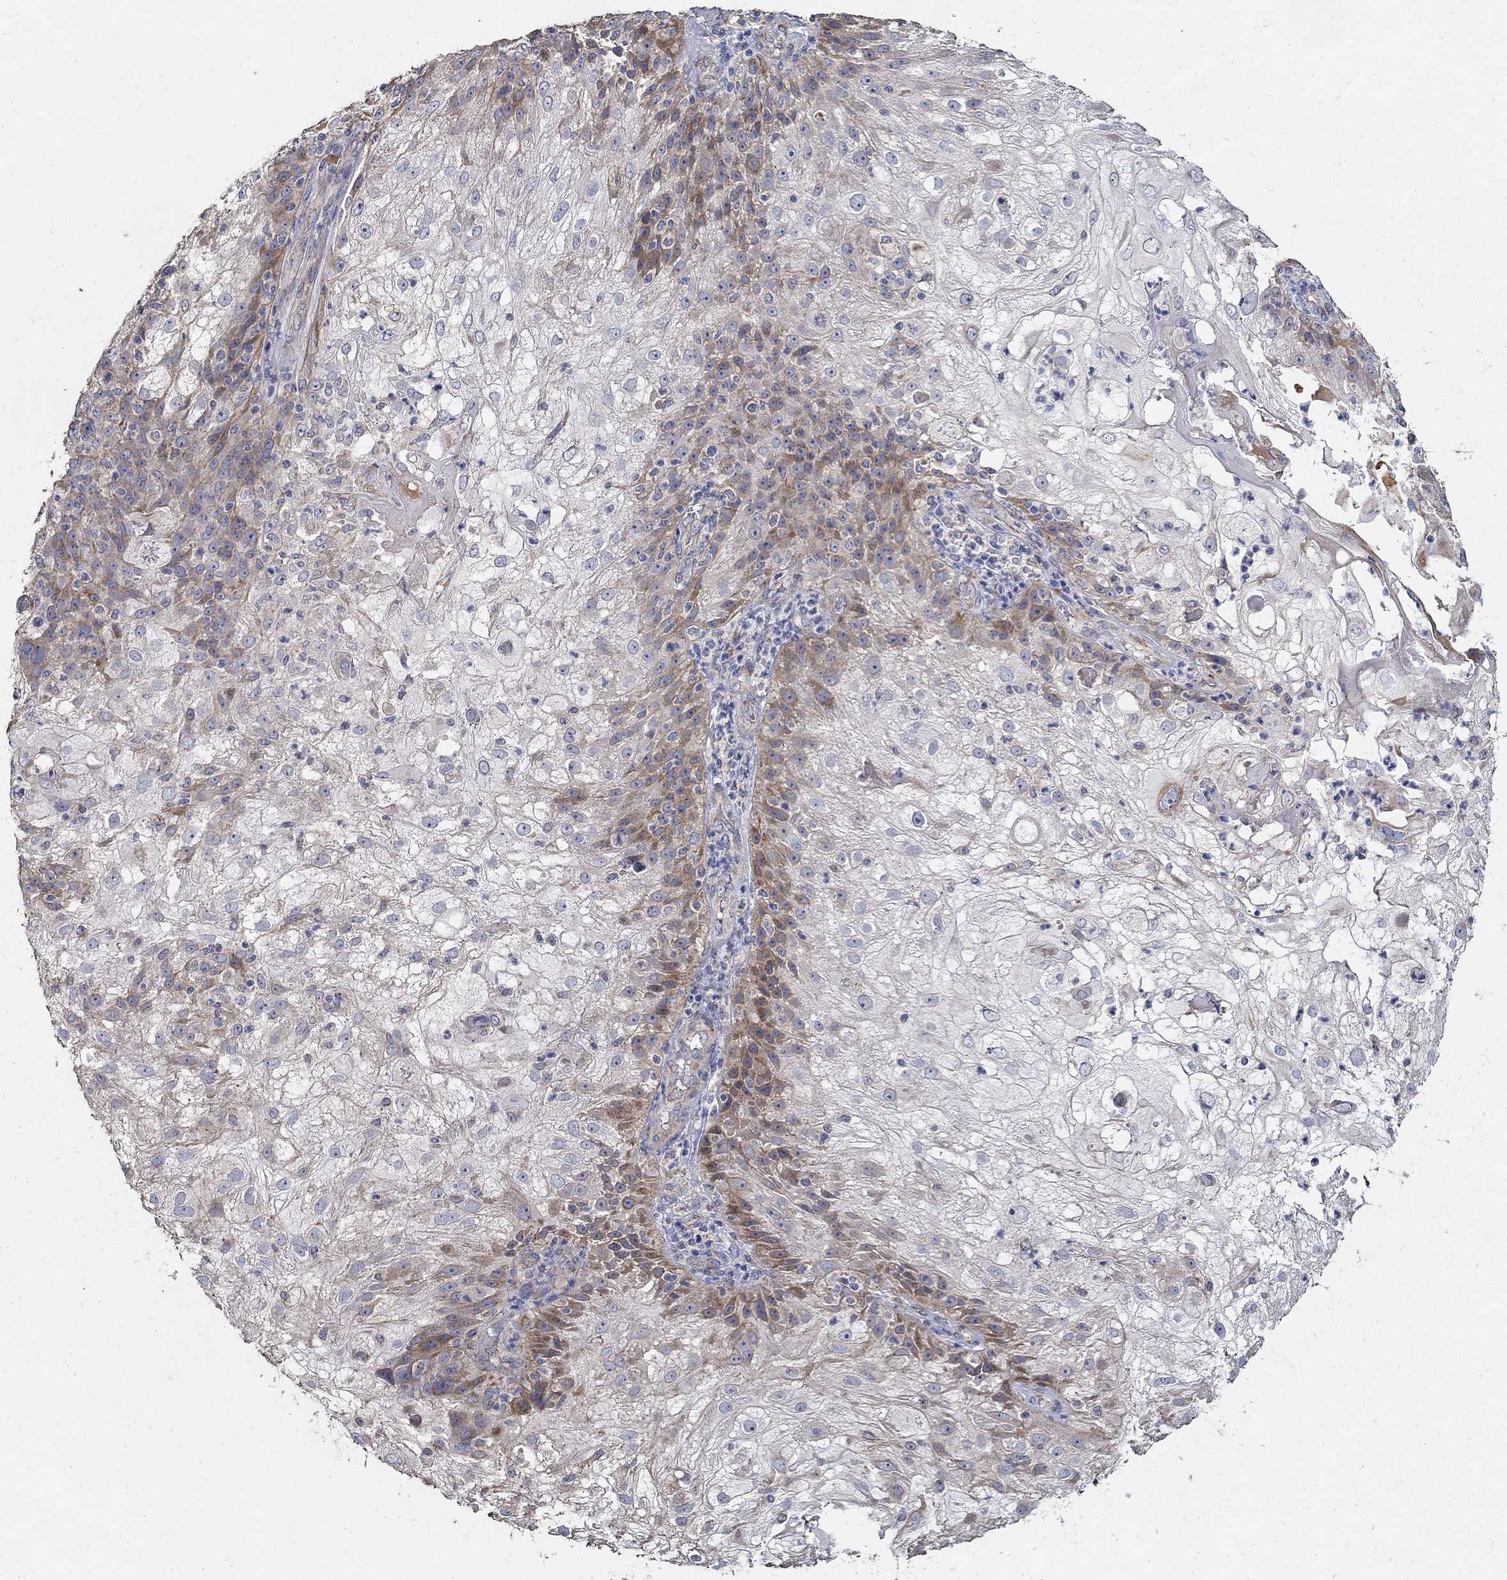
{"staining": {"intensity": "moderate", "quantity": "<25%", "location": "cytoplasmic/membranous"}, "tissue": "skin cancer", "cell_type": "Tumor cells", "image_type": "cancer", "snomed": [{"axis": "morphology", "description": "Normal tissue, NOS"}, {"axis": "morphology", "description": "Squamous cell carcinoma, NOS"}, {"axis": "topography", "description": "Skin"}], "caption": "IHC micrograph of neoplastic tissue: human skin squamous cell carcinoma stained using IHC displays low levels of moderate protein expression localized specifically in the cytoplasmic/membranous of tumor cells, appearing as a cytoplasmic/membranous brown color.", "gene": "EMILIN3", "patient": {"sex": "female", "age": 83}}